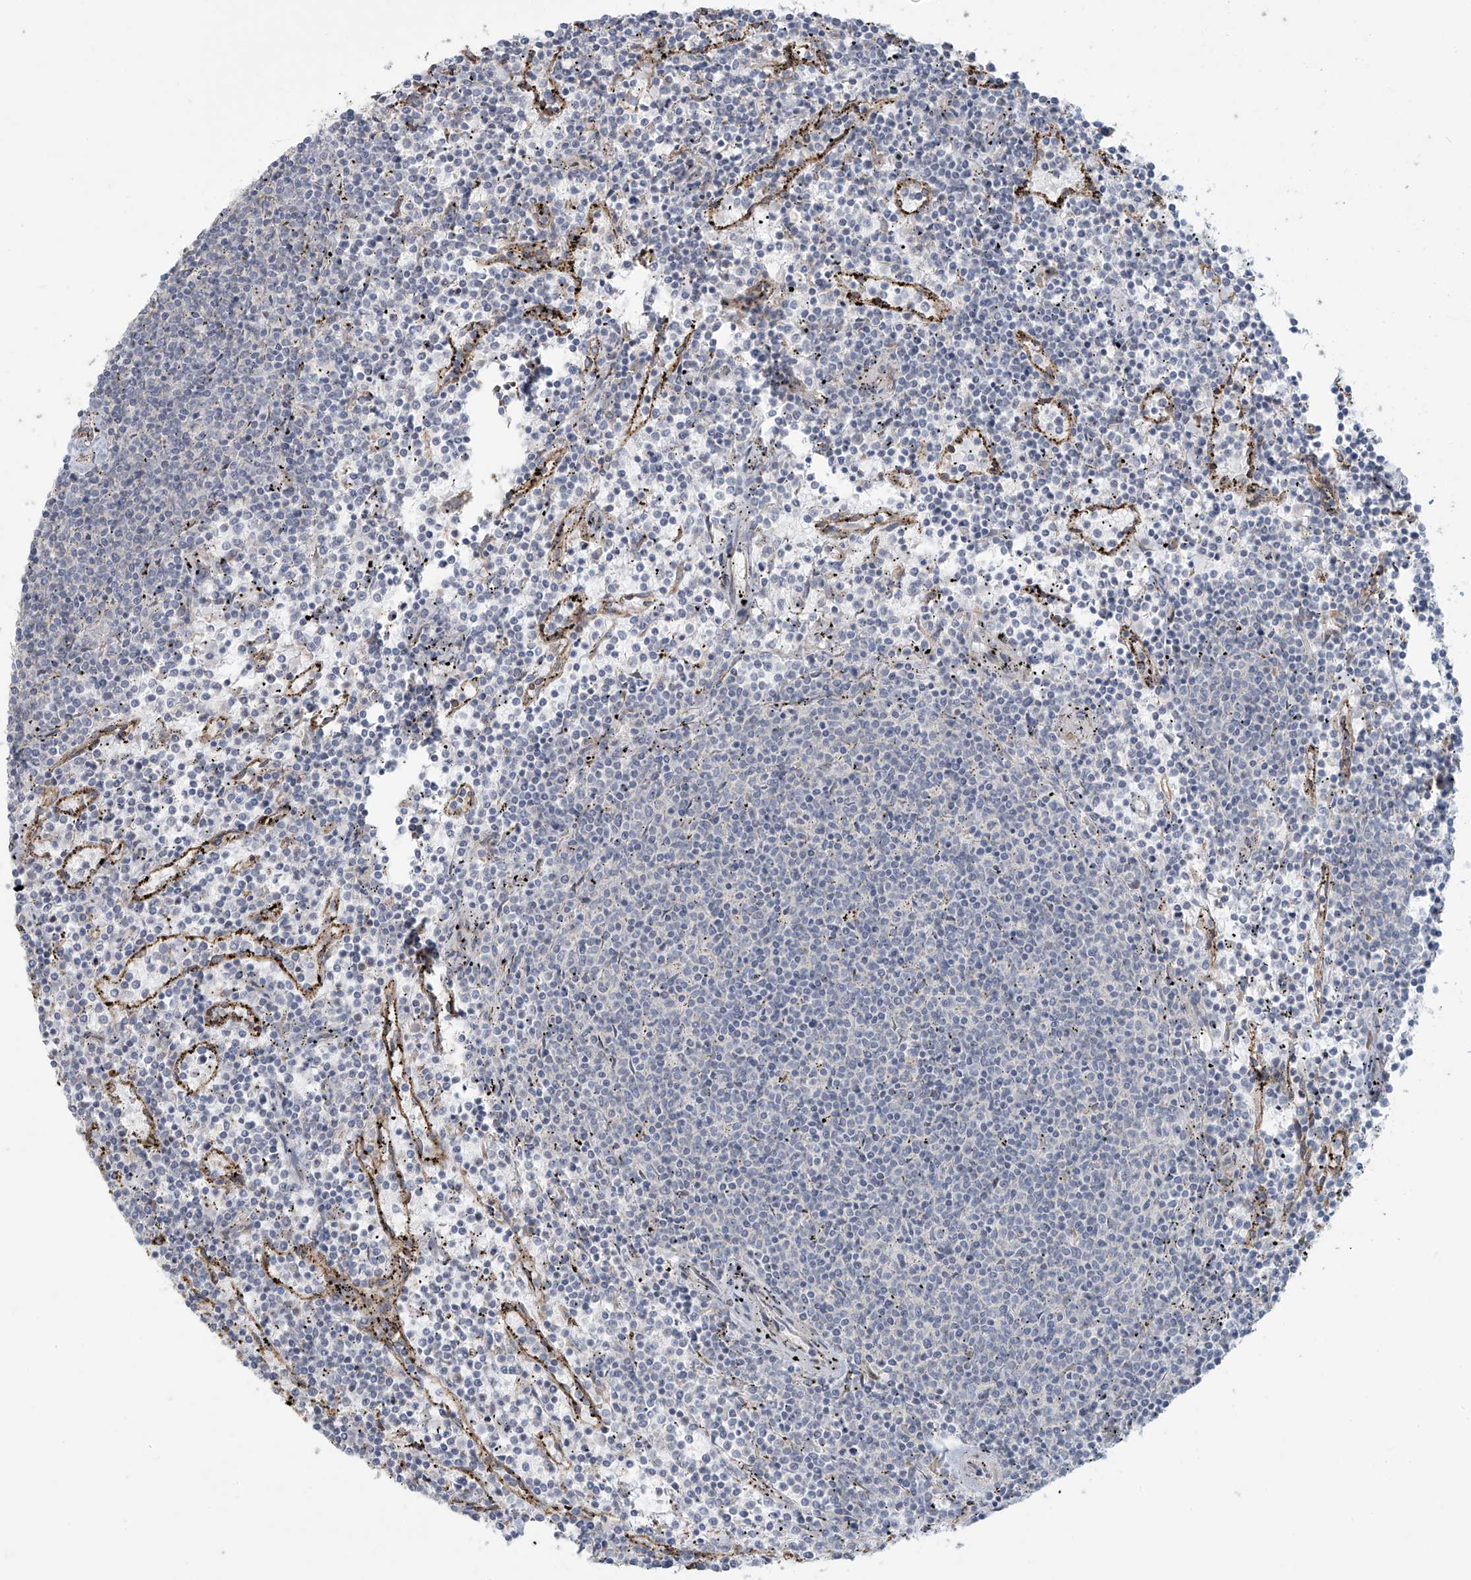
{"staining": {"intensity": "negative", "quantity": "none", "location": "none"}, "tissue": "lymphoma", "cell_type": "Tumor cells", "image_type": "cancer", "snomed": [{"axis": "morphology", "description": "Malignant lymphoma, non-Hodgkin's type, Low grade"}, {"axis": "topography", "description": "Spleen"}], "caption": "DAB immunohistochemical staining of human lymphoma displays no significant expression in tumor cells. (DAB immunohistochemistry visualized using brightfield microscopy, high magnification).", "gene": "MAGIX", "patient": {"sex": "female", "age": 50}}